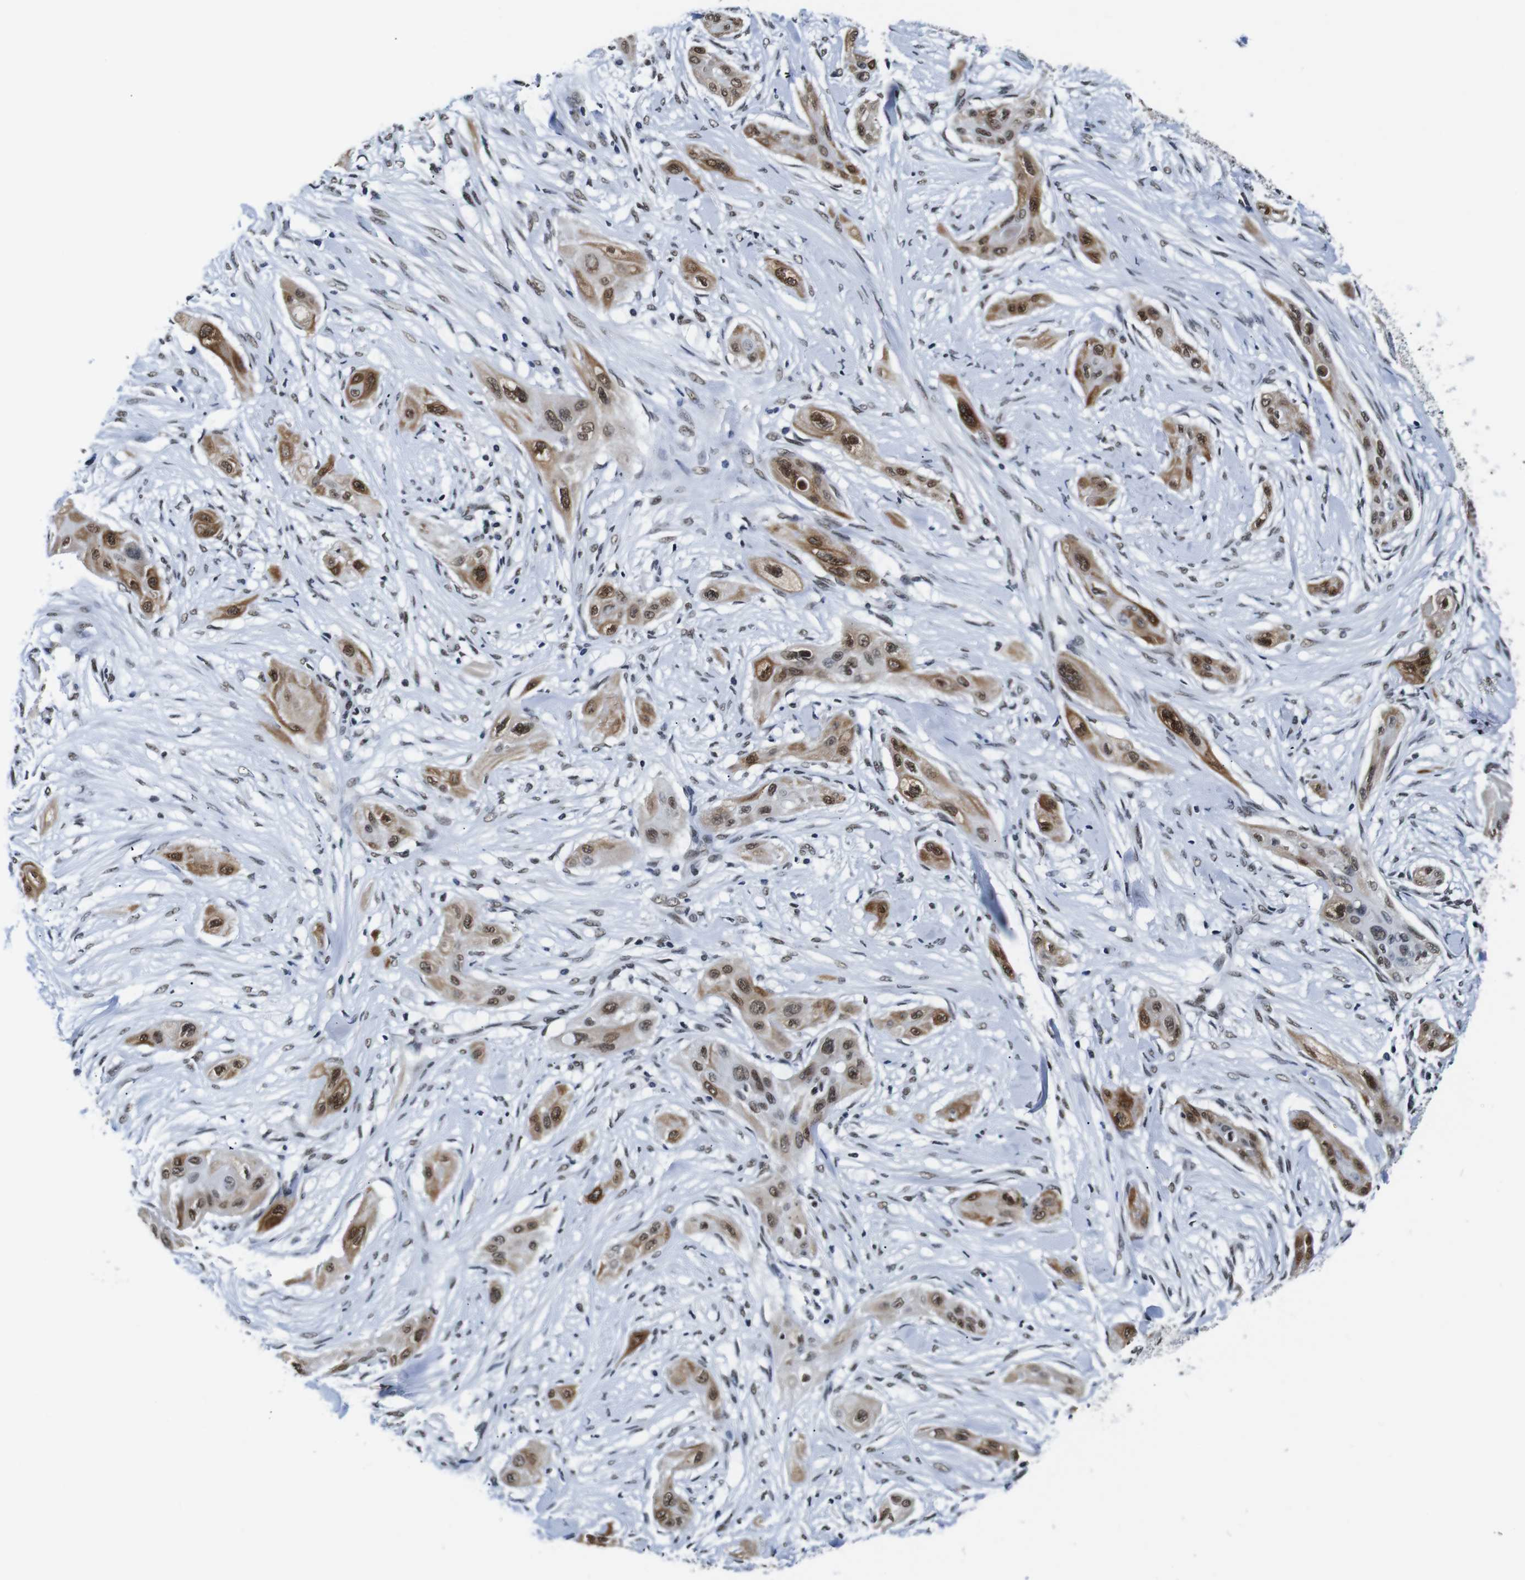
{"staining": {"intensity": "moderate", "quantity": ">75%", "location": "cytoplasmic/membranous,nuclear"}, "tissue": "lung cancer", "cell_type": "Tumor cells", "image_type": "cancer", "snomed": [{"axis": "morphology", "description": "Squamous cell carcinoma, NOS"}, {"axis": "topography", "description": "Lung"}], "caption": "Protein expression analysis of human lung squamous cell carcinoma reveals moderate cytoplasmic/membranous and nuclear staining in approximately >75% of tumor cells. (DAB (3,3'-diaminobenzidine) IHC, brown staining for protein, blue staining for nuclei).", "gene": "ILDR2", "patient": {"sex": "female", "age": 47}}